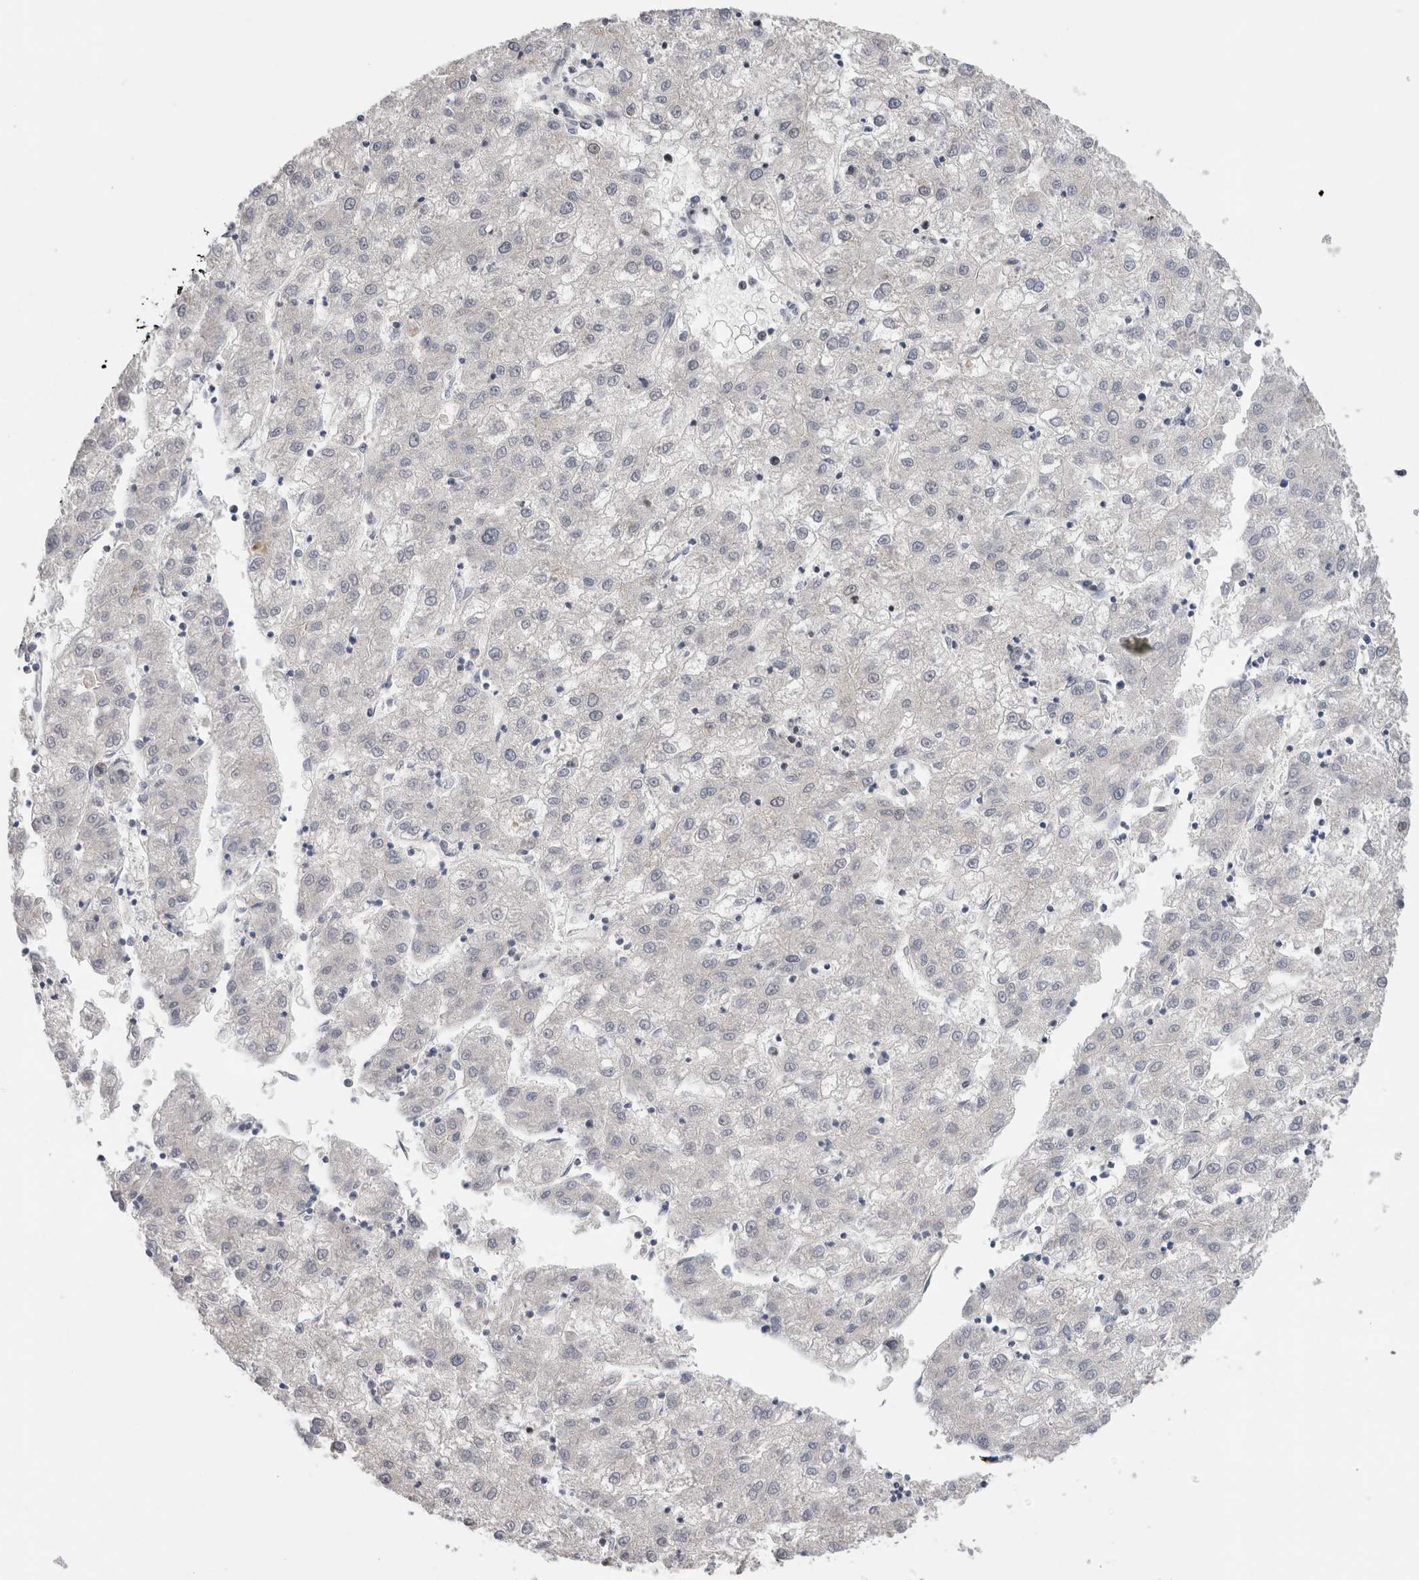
{"staining": {"intensity": "negative", "quantity": "none", "location": "none"}, "tissue": "liver cancer", "cell_type": "Tumor cells", "image_type": "cancer", "snomed": [{"axis": "morphology", "description": "Carcinoma, Hepatocellular, NOS"}, {"axis": "topography", "description": "Liver"}], "caption": "High power microscopy image of an immunohistochemistry histopathology image of liver hepatocellular carcinoma, revealing no significant positivity in tumor cells. (DAB (3,3'-diaminobenzidine) immunohistochemistry (IHC) with hematoxylin counter stain).", "gene": "ZNF521", "patient": {"sex": "male", "age": 72}}